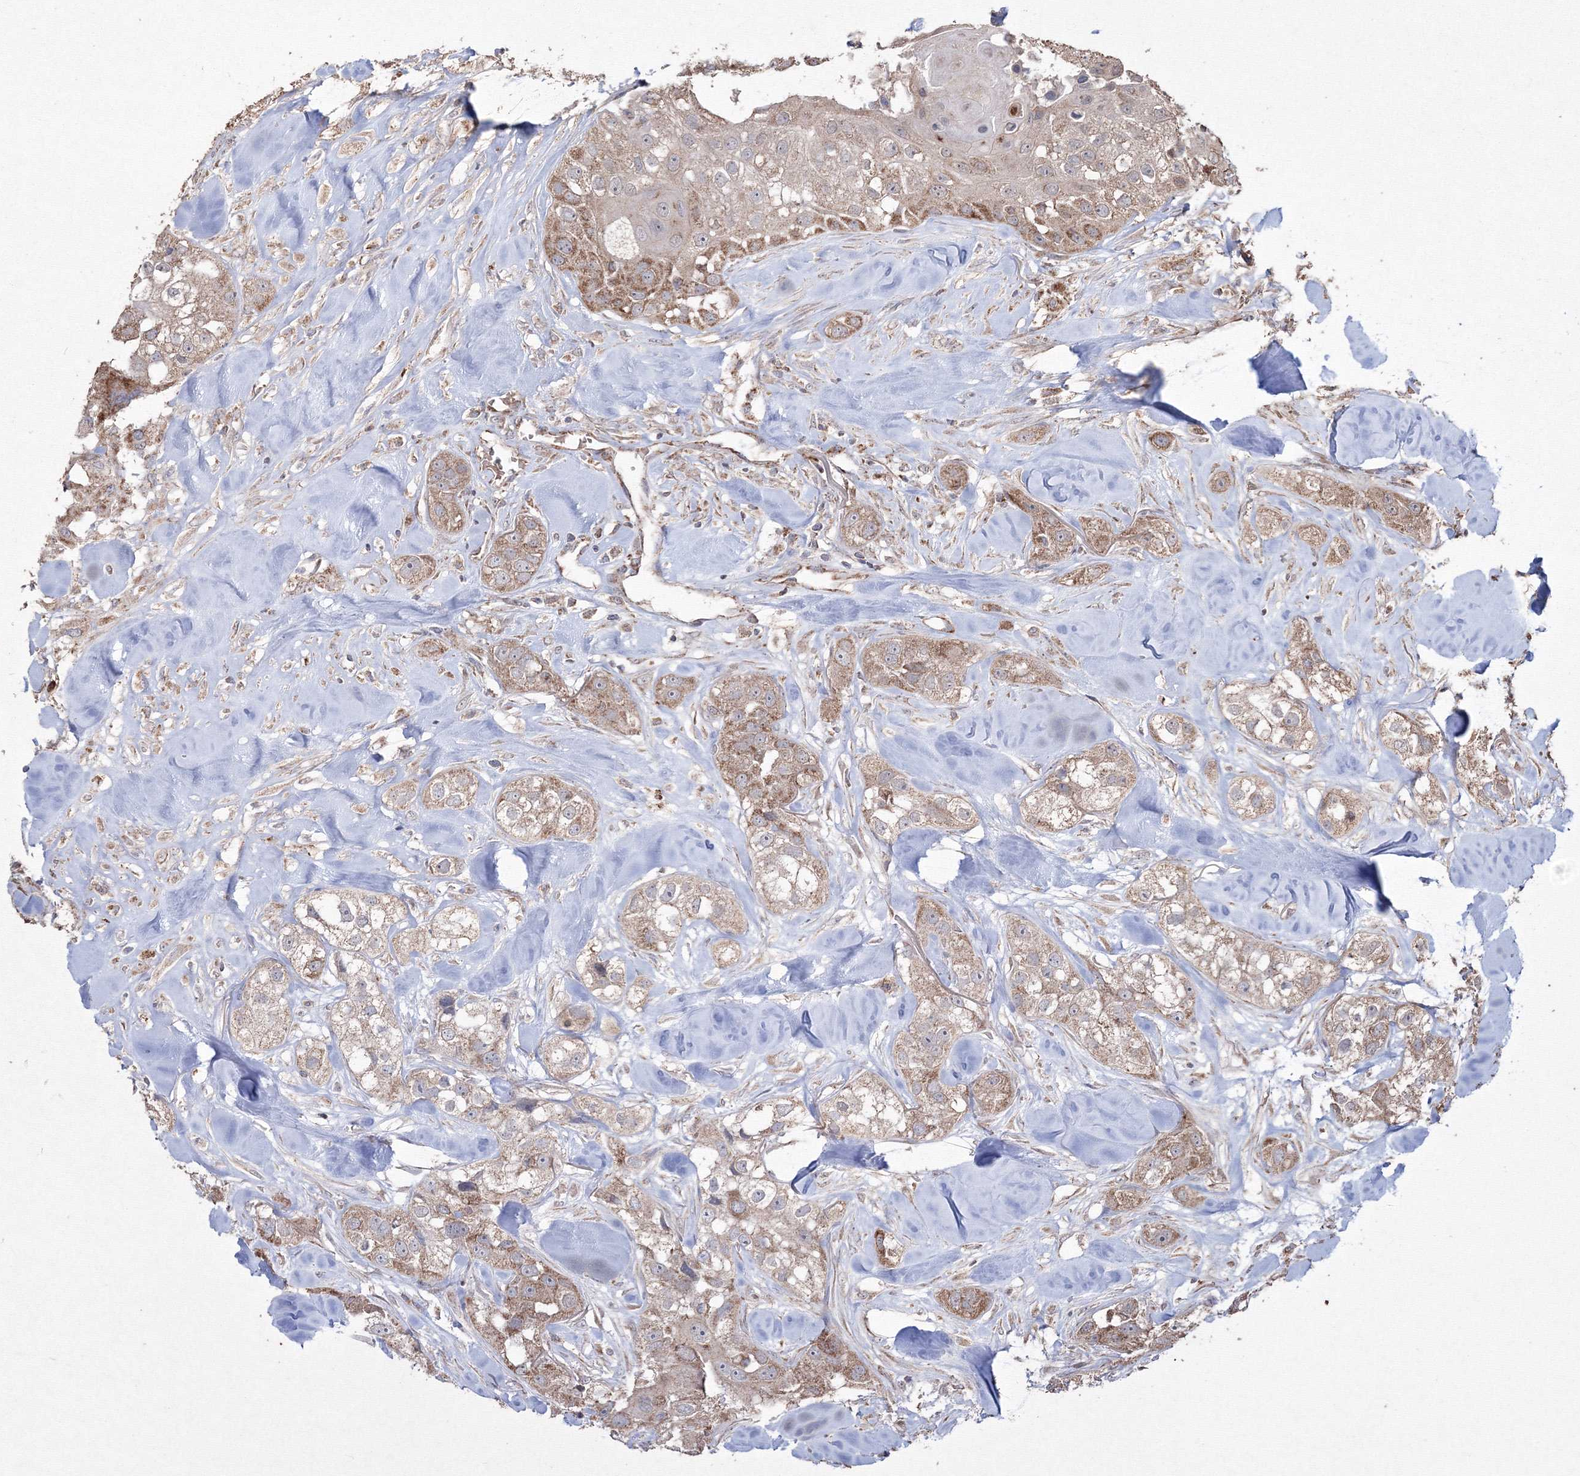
{"staining": {"intensity": "moderate", "quantity": ">75%", "location": "cytoplasmic/membranous"}, "tissue": "head and neck cancer", "cell_type": "Tumor cells", "image_type": "cancer", "snomed": [{"axis": "morphology", "description": "Normal tissue, NOS"}, {"axis": "morphology", "description": "Squamous cell carcinoma, NOS"}, {"axis": "topography", "description": "Skeletal muscle"}, {"axis": "topography", "description": "Head-Neck"}], "caption": "This micrograph displays IHC staining of head and neck squamous cell carcinoma, with medium moderate cytoplasmic/membranous staining in approximately >75% of tumor cells.", "gene": "GRSF1", "patient": {"sex": "male", "age": 51}}